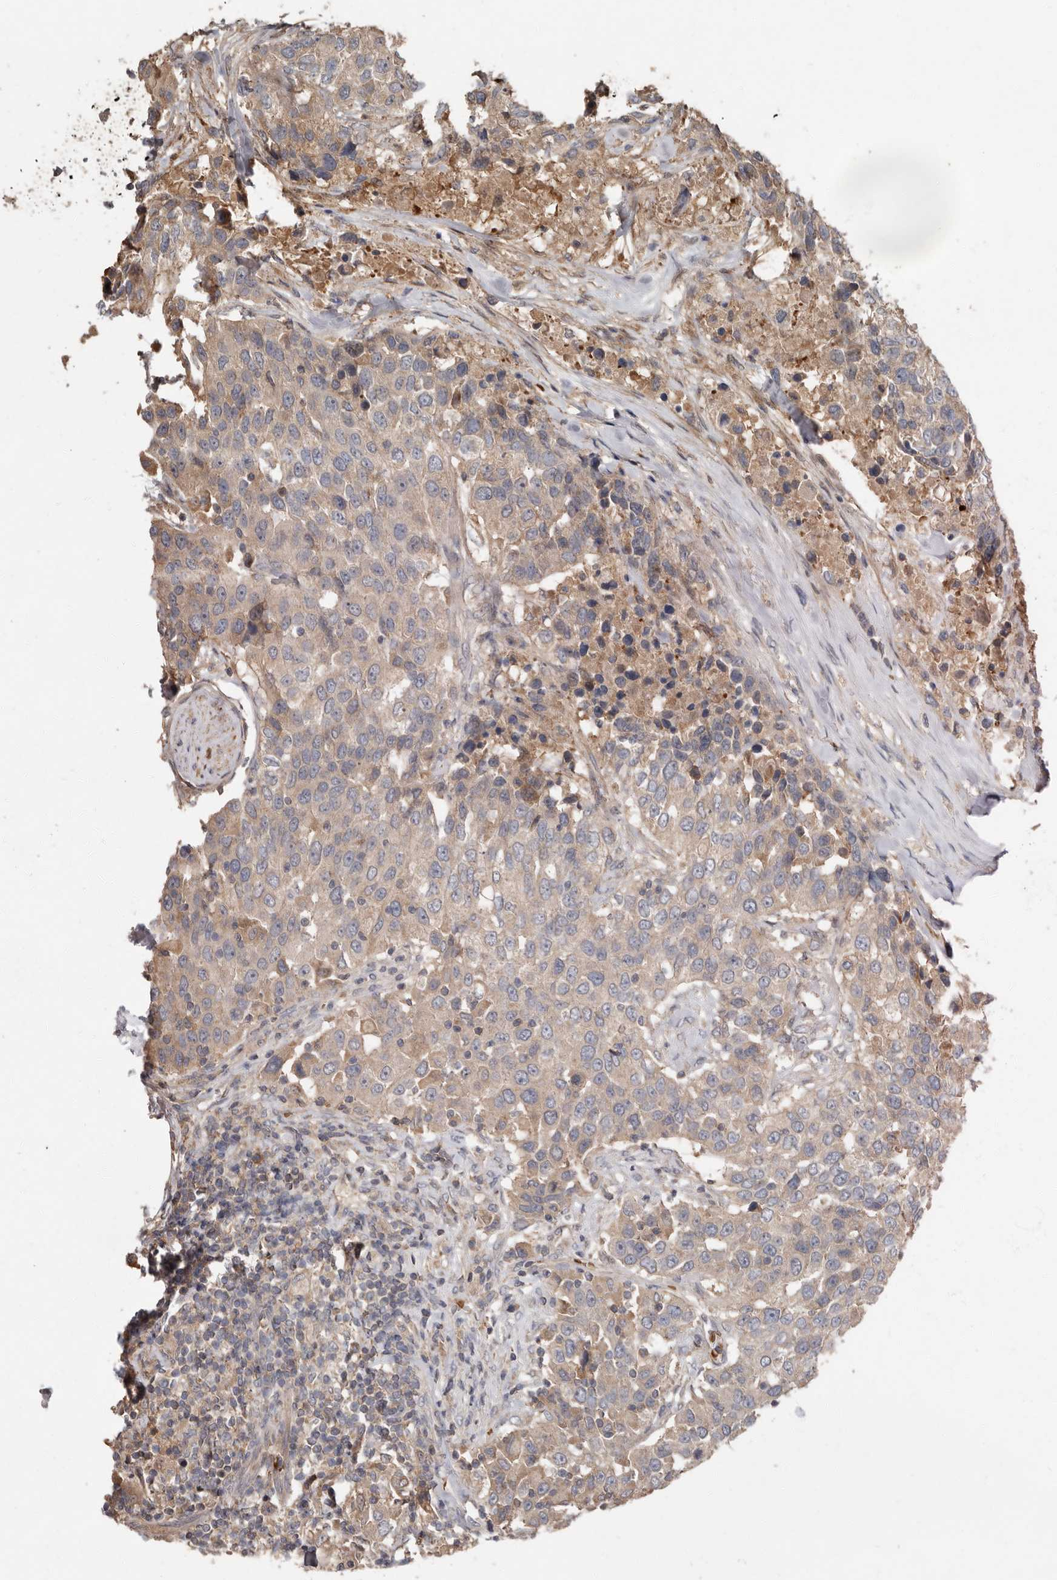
{"staining": {"intensity": "weak", "quantity": "25%-75%", "location": "cytoplasmic/membranous"}, "tissue": "urothelial cancer", "cell_type": "Tumor cells", "image_type": "cancer", "snomed": [{"axis": "morphology", "description": "Urothelial carcinoma, High grade"}, {"axis": "topography", "description": "Urinary bladder"}], "caption": "A brown stain highlights weak cytoplasmic/membranous positivity of a protein in urothelial carcinoma (high-grade) tumor cells.", "gene": "KIF26B", "patient": {"sex": "female", "age": 80}}